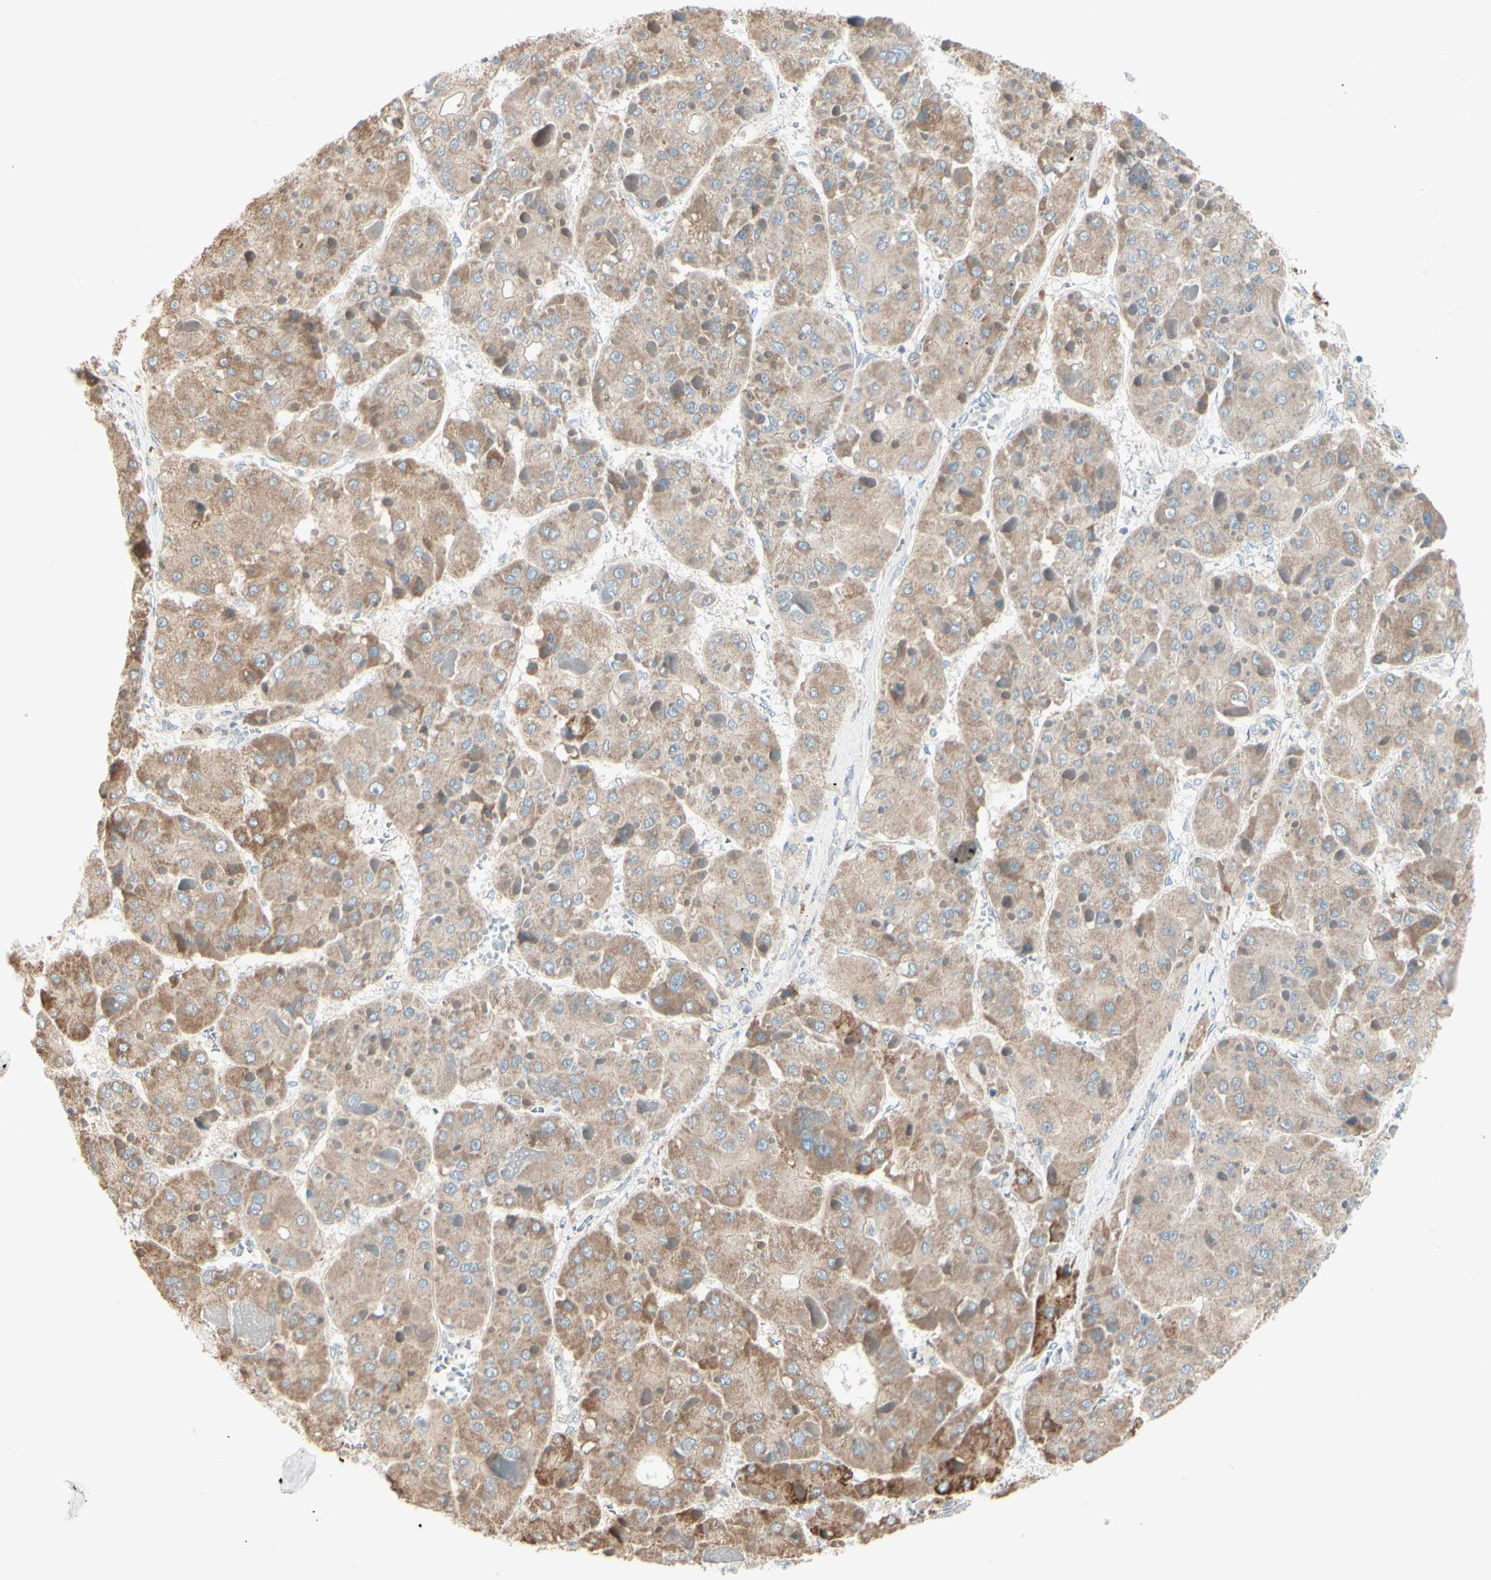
{"staining": {"intensity": "weak", "quantity": ">75%", "location": "cytoplasmic/membranous"}, "tissue": "liver cancer", "cell_type": "Tumor cells", "image_type": "cancer", "snomed": [{"axis": "morphology", "description": "Carcinoma, Hepatocellular, NOS"}, {"axis": "topography", "description": "Liver"}], "caption": "An image of liver hepatocellular carcinoma stained for a protein displays weak cytoplasmic/membranous brown staining in tumor cells.", "gene": "EPHA3", "patient": {"sex": "female", "age": 73}}